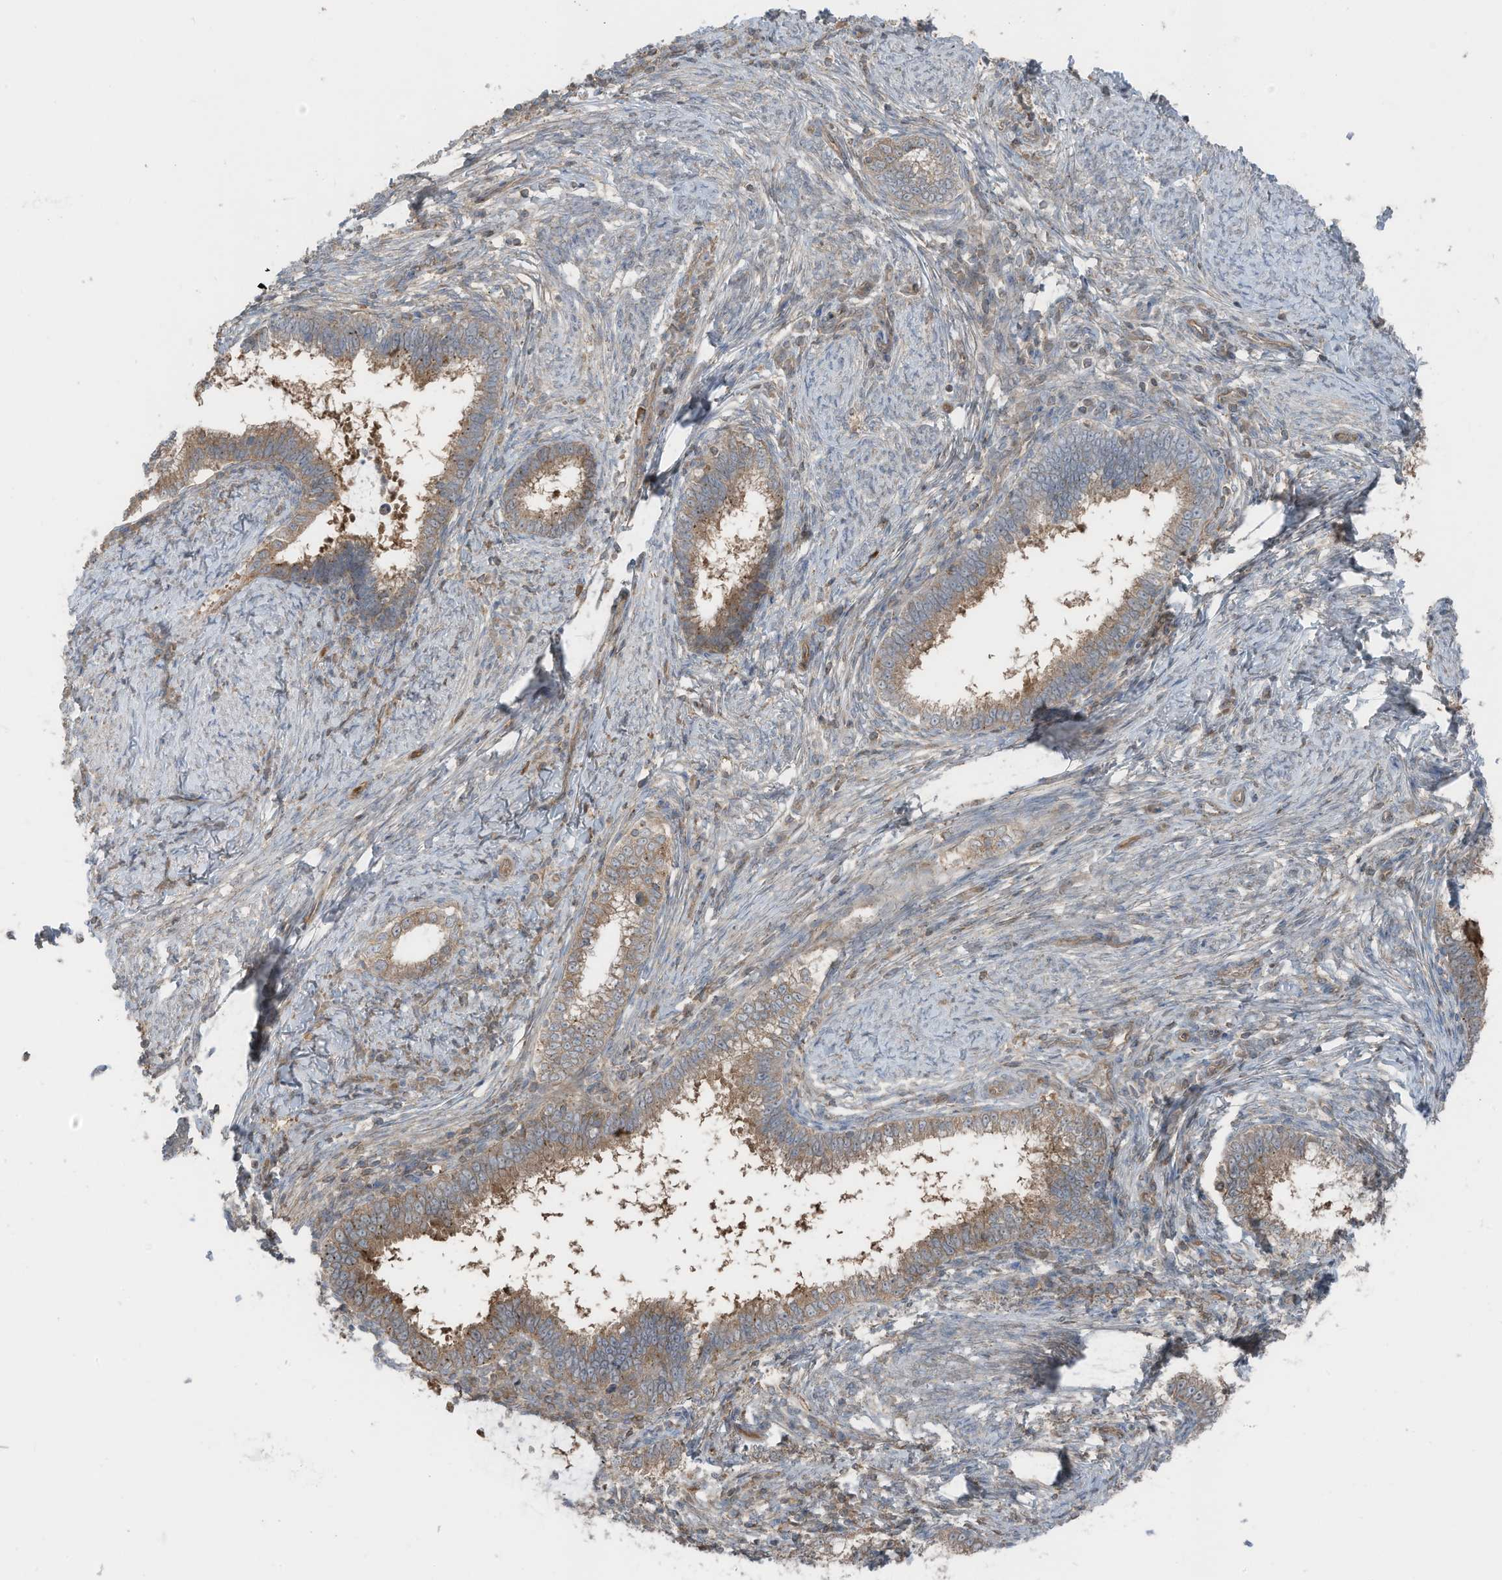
{"staining": {"intensity": "moderate", "quantity": ">75%", "location": "cytoplasmic/membranous"}, "tissue": "cervical cancer", "cell_type": "Tumor cells", "image_type": "cancer", "snomed": [{"axis": "morphology", "description": "Adenocarcinoma, NOS"}, {"axis": "topography", "description": "Cervix"}], "caption": "Immunohistochemistry (IHC) (DAB) staining of human cervical cancer demonstrates moderate cytoplasmic/membranous protein positivity in about >75% of tumor cells. The protein is stained brown, and the nuclei are stained in blue (DAB (3,3'-diaminobenzidine) IHC with brightfield microscopy, high magnification).", "gene": "TXNDC9", "patient": {"sex": "female", "age": 36}}